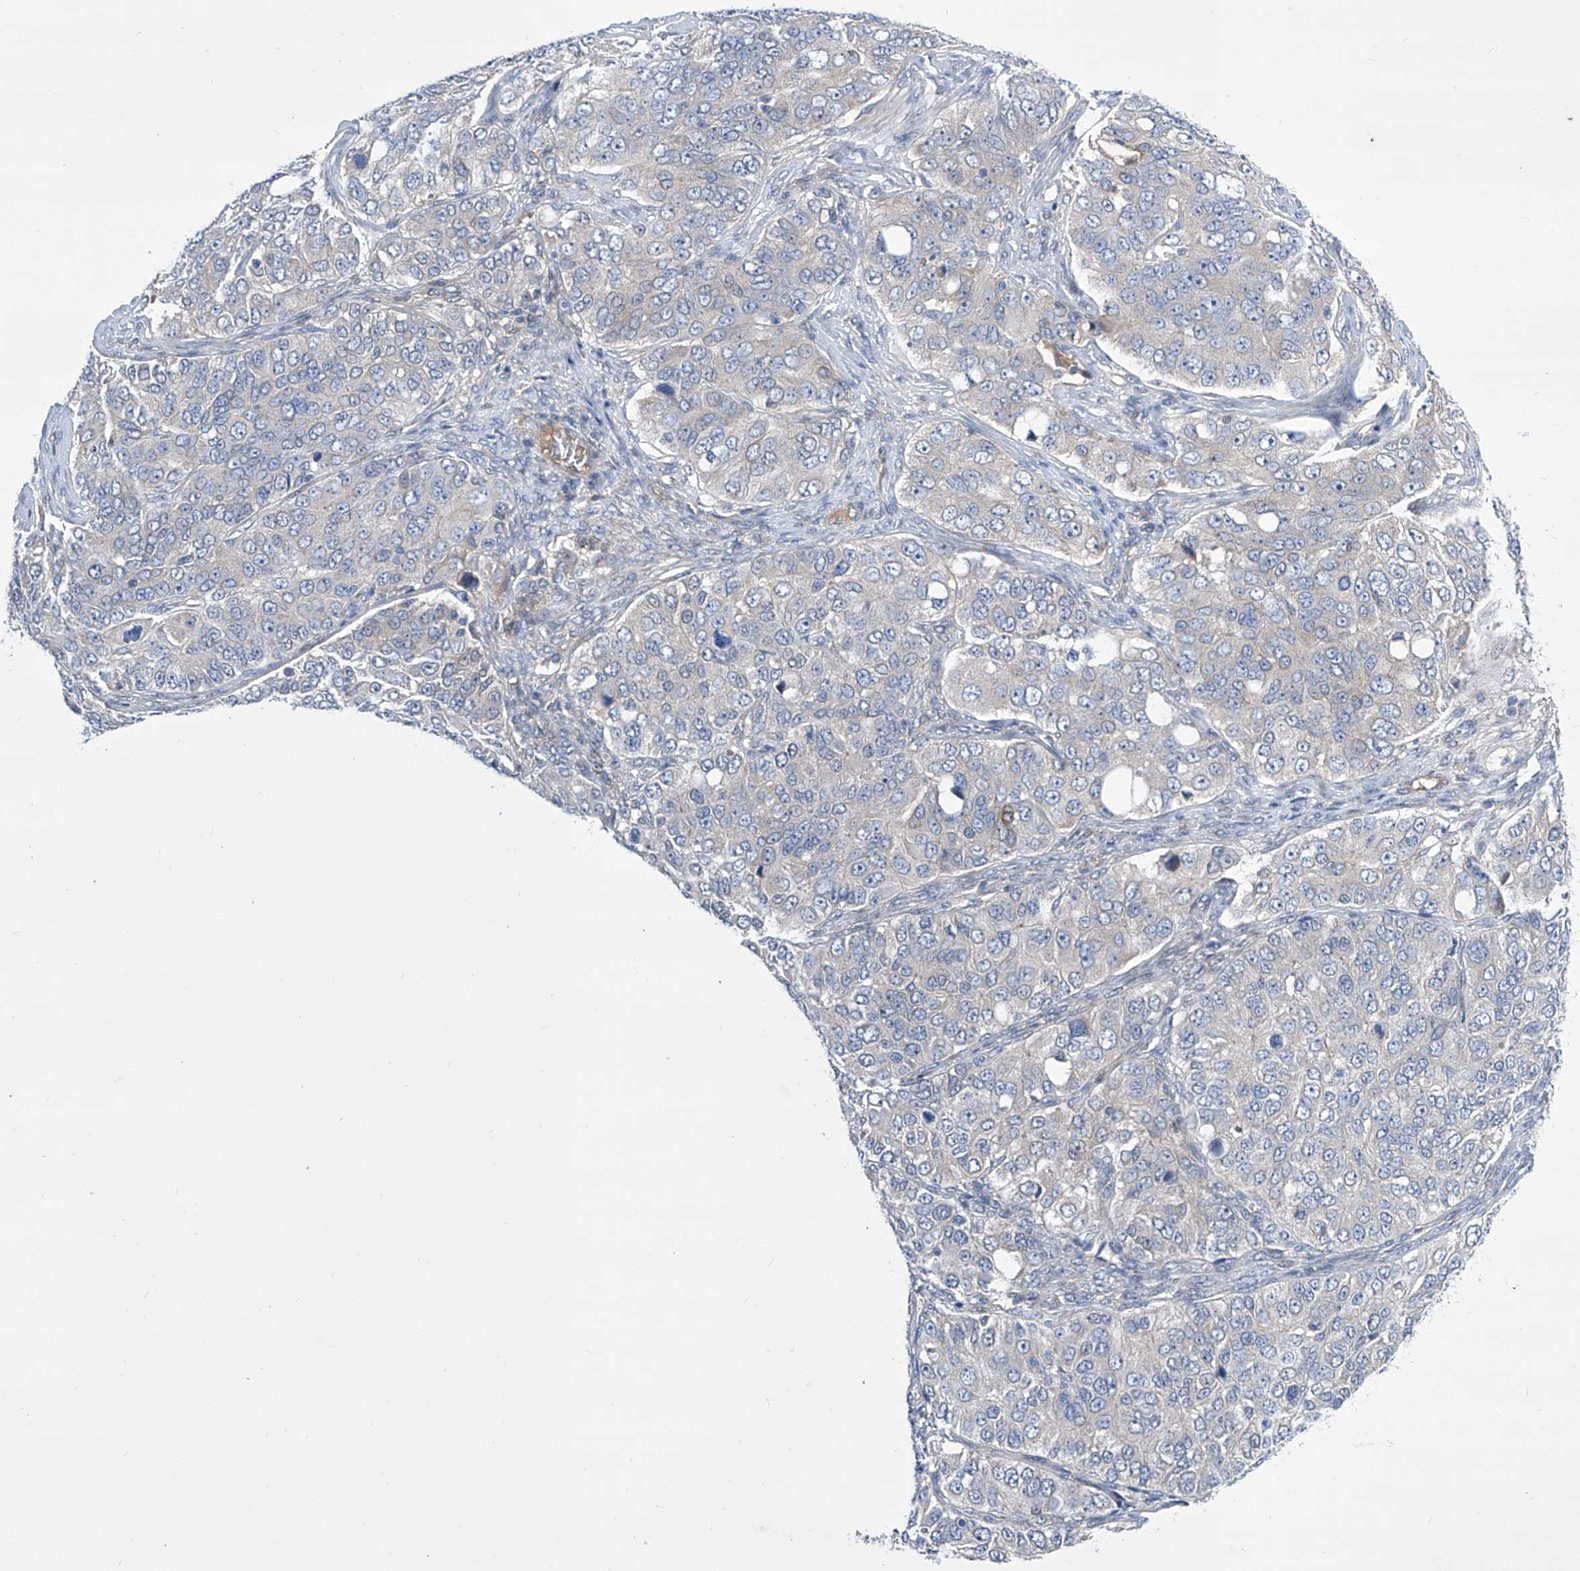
{"staining": {"intensity": "negative", "quantity": "none", "location": "none"}, "tissue": "ovarian cancer", "cell_type": "Tumor cells", "image_type": "cancer", "snomed": [{"axis": "morphology", "description": "Carcinoma, endometroid"}, {"axis": "topography", "description": "Ovary"}], "caption": "This micrograph is of ovarian endometroid carcinoma stained with immunohistochemistry (IHC) to label a protein in brown with the nuclei are counter-stained blue. There is no positivity in tumor cells. (DAB immunohistochemistry visualized using brightfield microscopy, high magnification).", "gene": "SRBD1", "patient": {"sex": "female", "age": 51}}